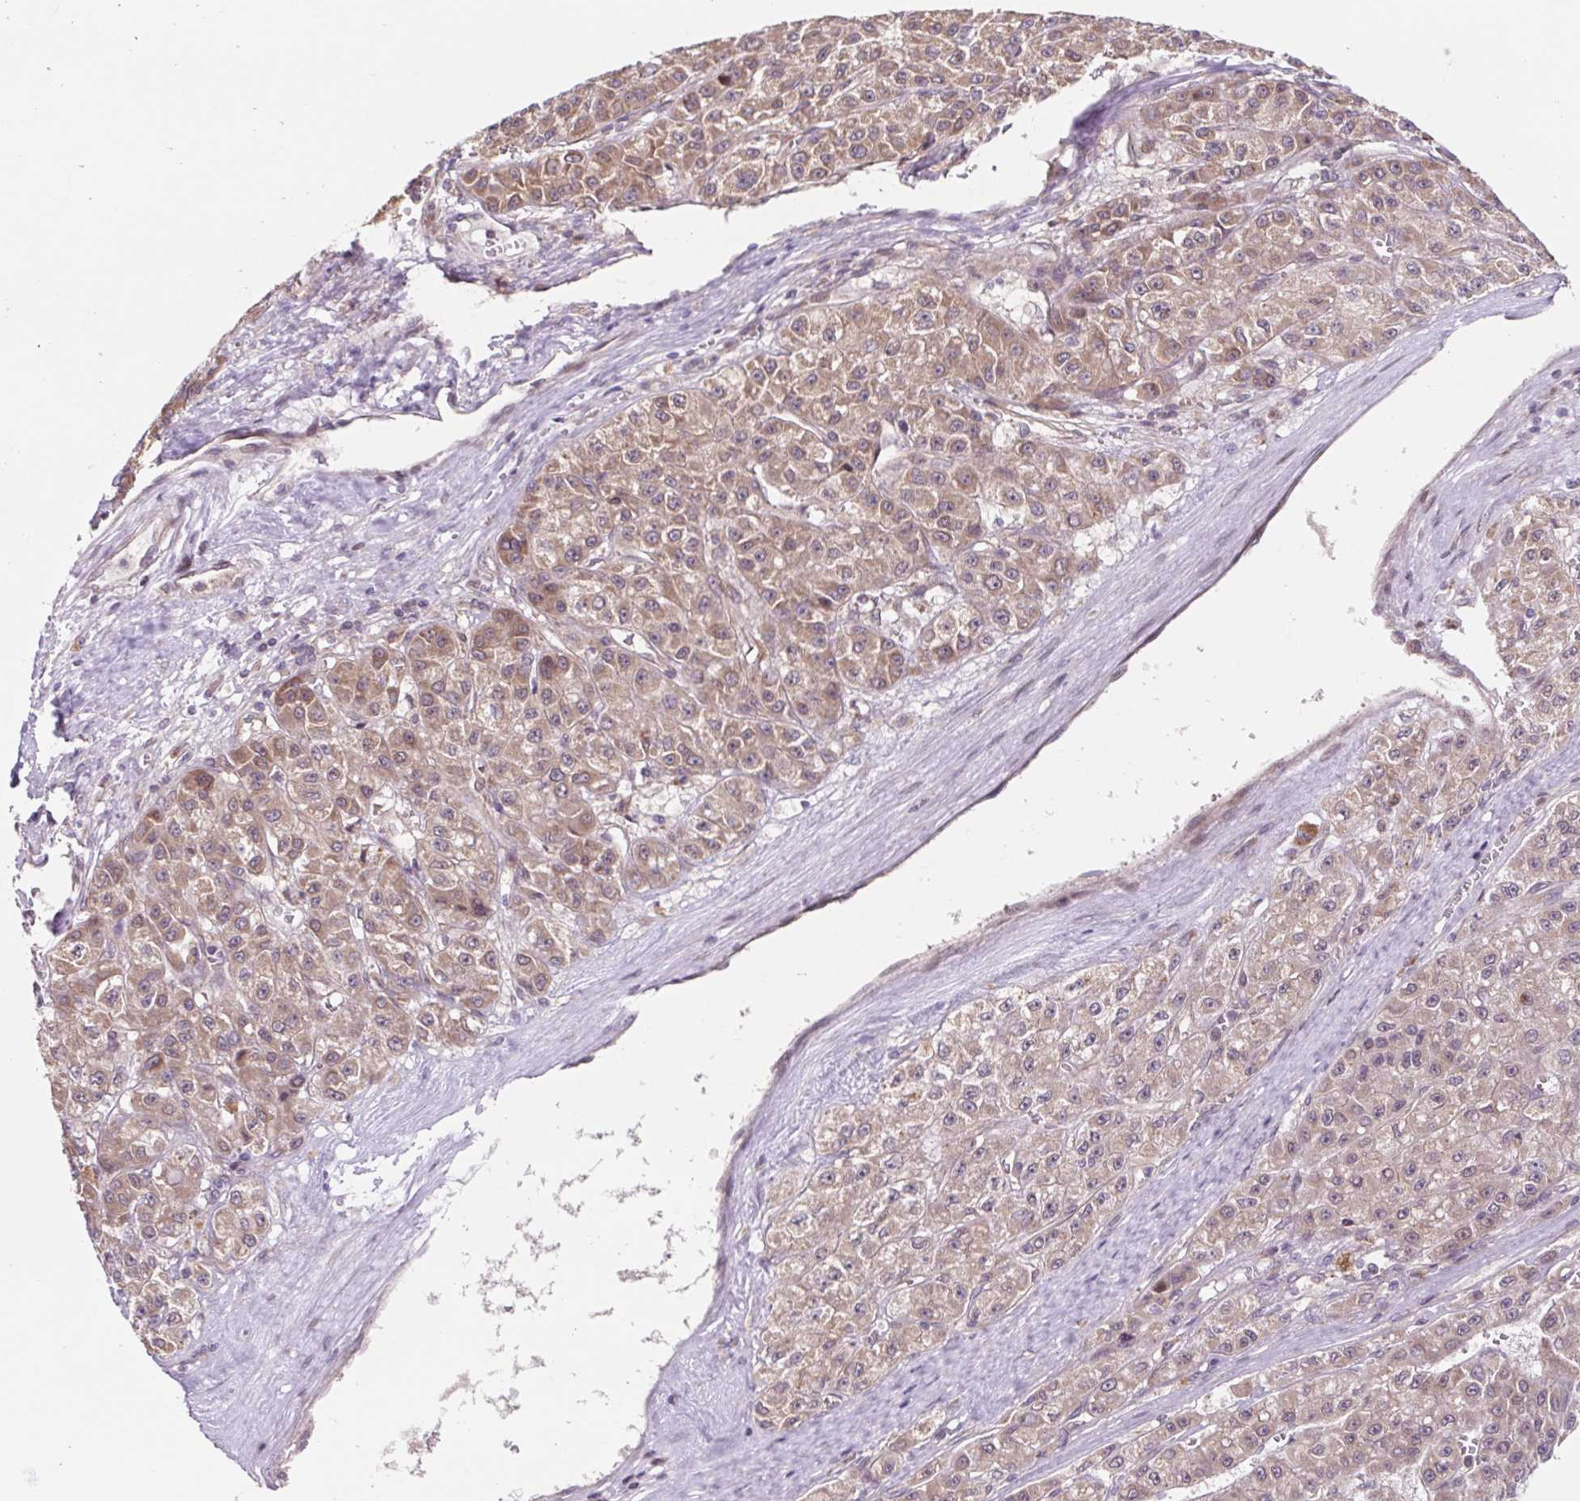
{"staining": {"intensity": "weak", "quantity": "25%-75%", "location": "cytoplasmic/membranous,nuclear"}, "tissue": "liver cancer", "cell_type": "Tumor cells", "image_type": "cancer", "snomed": [{"axis": "morphology", "description": "Carcinoma, Hepatocellular, NOS"}, {"axis": "topography", "description": "Liver"}], "caption": "Liver hepatocellular carcinoma tissue exhibits weak cytoplasmic/membranous and nuclear positivity in about 25%-75% of tumor cells, visualized by immunohistochemistry.", "gene": "HFE", "patient": {"sex": "male", "age": 70}}